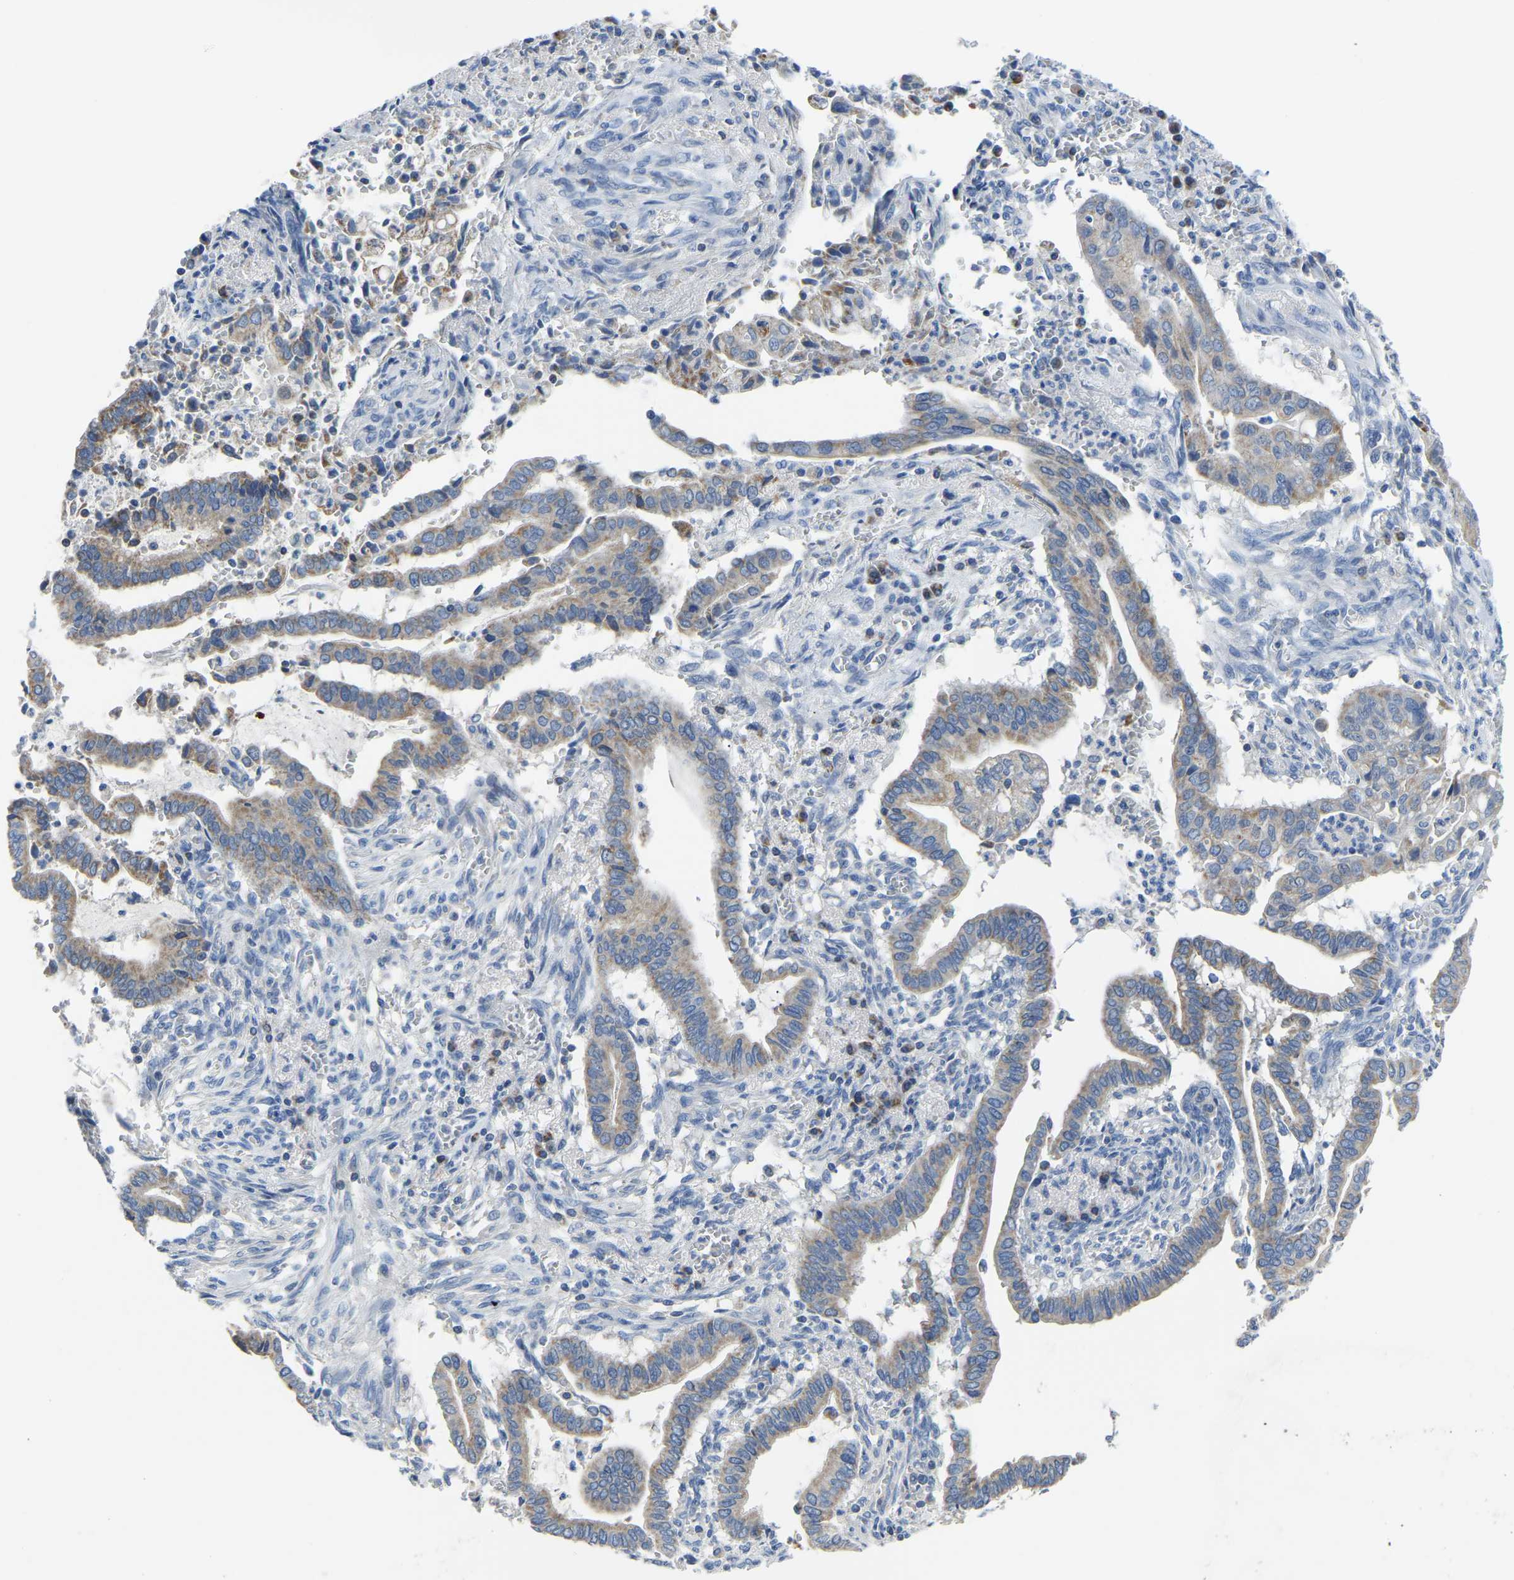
{"staining": {"intensity": "weak", "quantity": ">75%", "location": "cytoplasmic/membranous"}, "tissue": "cervical cancer", "cell_type": "Tumor cells", "image_type": "cancer", "snomed": [{"axis": "morphology", "description": "Adenocarcinoma, NOS"}, {"axis": "topography", "description": "Cervix"}], "caption": "Cervical cancer stained for a protein (brown) reveals weak cytoplasmic/membranous positive expression in about >75% of tumor cells.", "gene": "ETFA", "patient": {"sex": "female", "age": 44}}